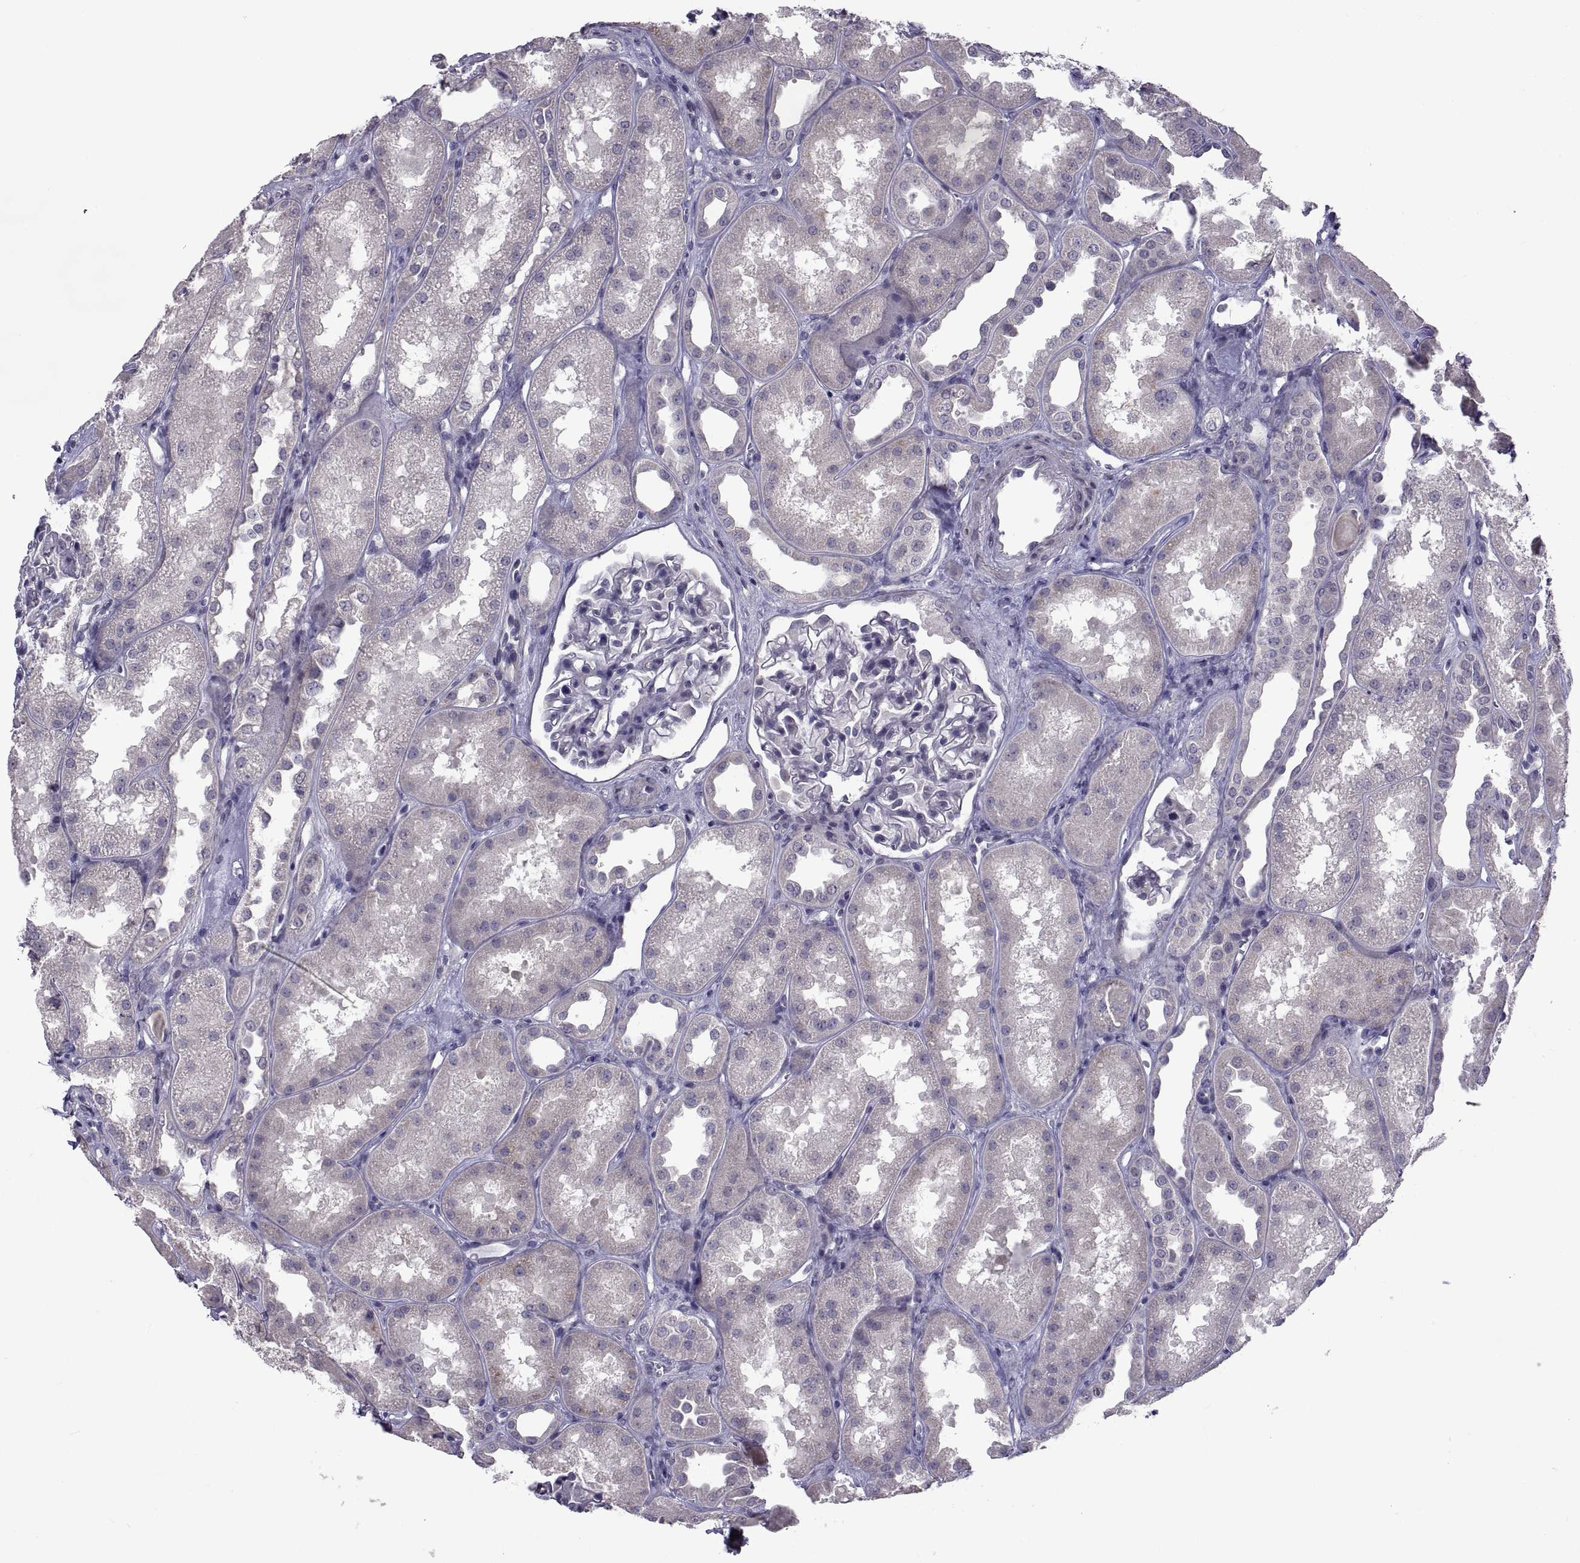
{"staining": {"intensity": "negative", "quantity": "none", "location": "none"}, "tissue": "kidney", "cell_type": "Cells in glomeruli", "image_type": "normal", "snomed": [{"axis": "morphology", "description": "Normal tissue, NOS"}, {"axis": "topography", "description": "Kidney"}], "caption": "This is a image of immunohistochemistry staining of unremarkable kidney, which shows no positivity in cells in glomeruli. The staining is performed using DAB (3,3'-diaminobenzidine) brown chromogen with nuclei counter-stained in using hematoxylin.", "gene": "NPTX2", "patient": {"sex": "male", "age": 61}}